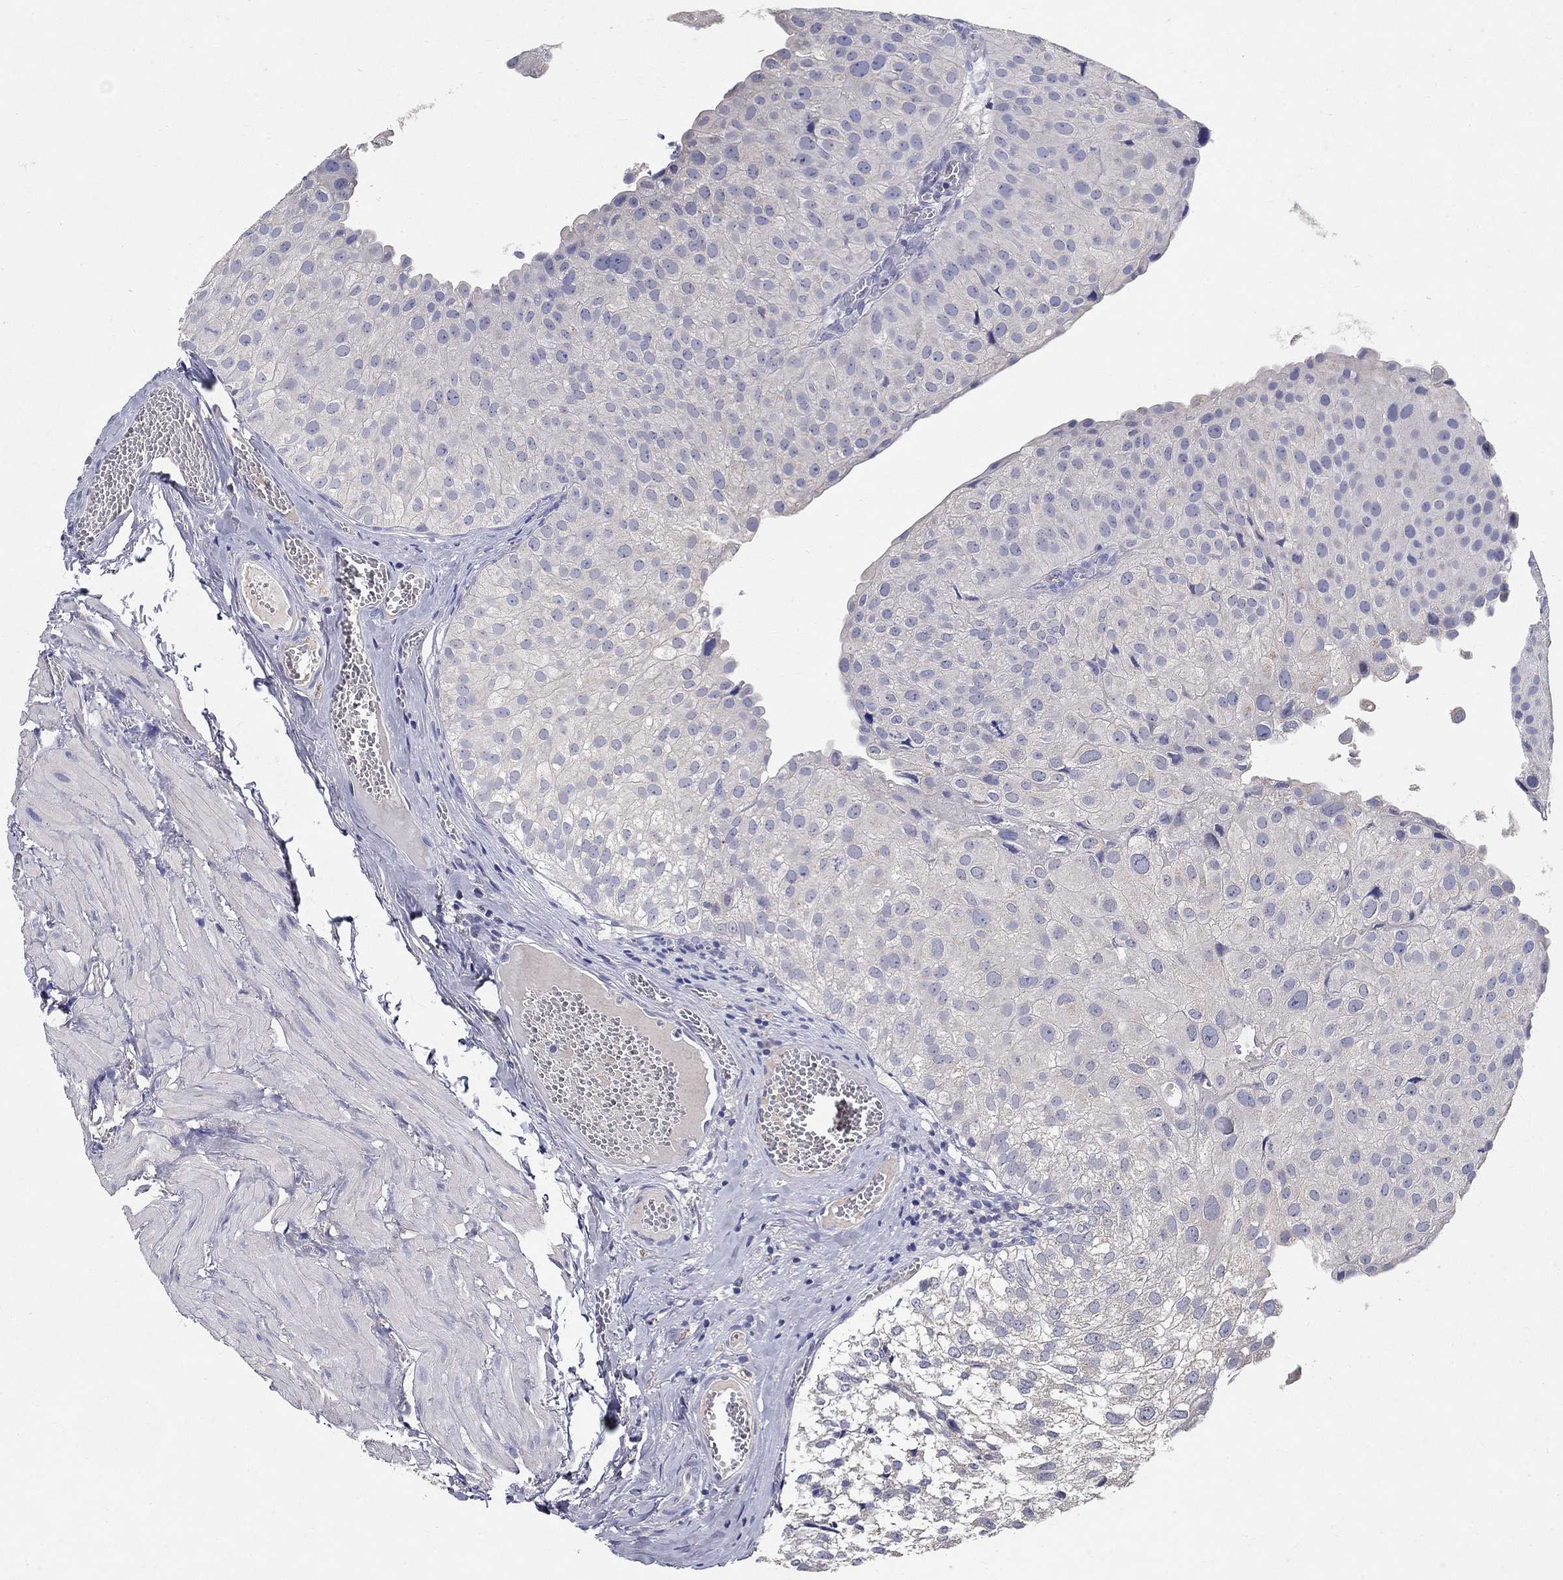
{"staining": {"intensity": "negative", "quantity": "none", "location": "none"}, "tissue": "urothelial cancer", "cell_type": "Tumor cells", "image_type": "cancer", "snomed": [{"axis": "morphology", "description": "Urothelial carcinoma, Low grade"}, {"axis": "topography", "description": "Urinary bladder"}], "caption": "The photomicrograph shows no significant positivity in tumor cells of urothelial cancer. (Stains: DAB (3,3'-diaminobenzidine) immunohistochemistry with hematoxylin counter stain, Microscopy: brightfield microscopy at high magnification).", "gene": "PROZ", "patient": {"sex": "female", "age": 78}}